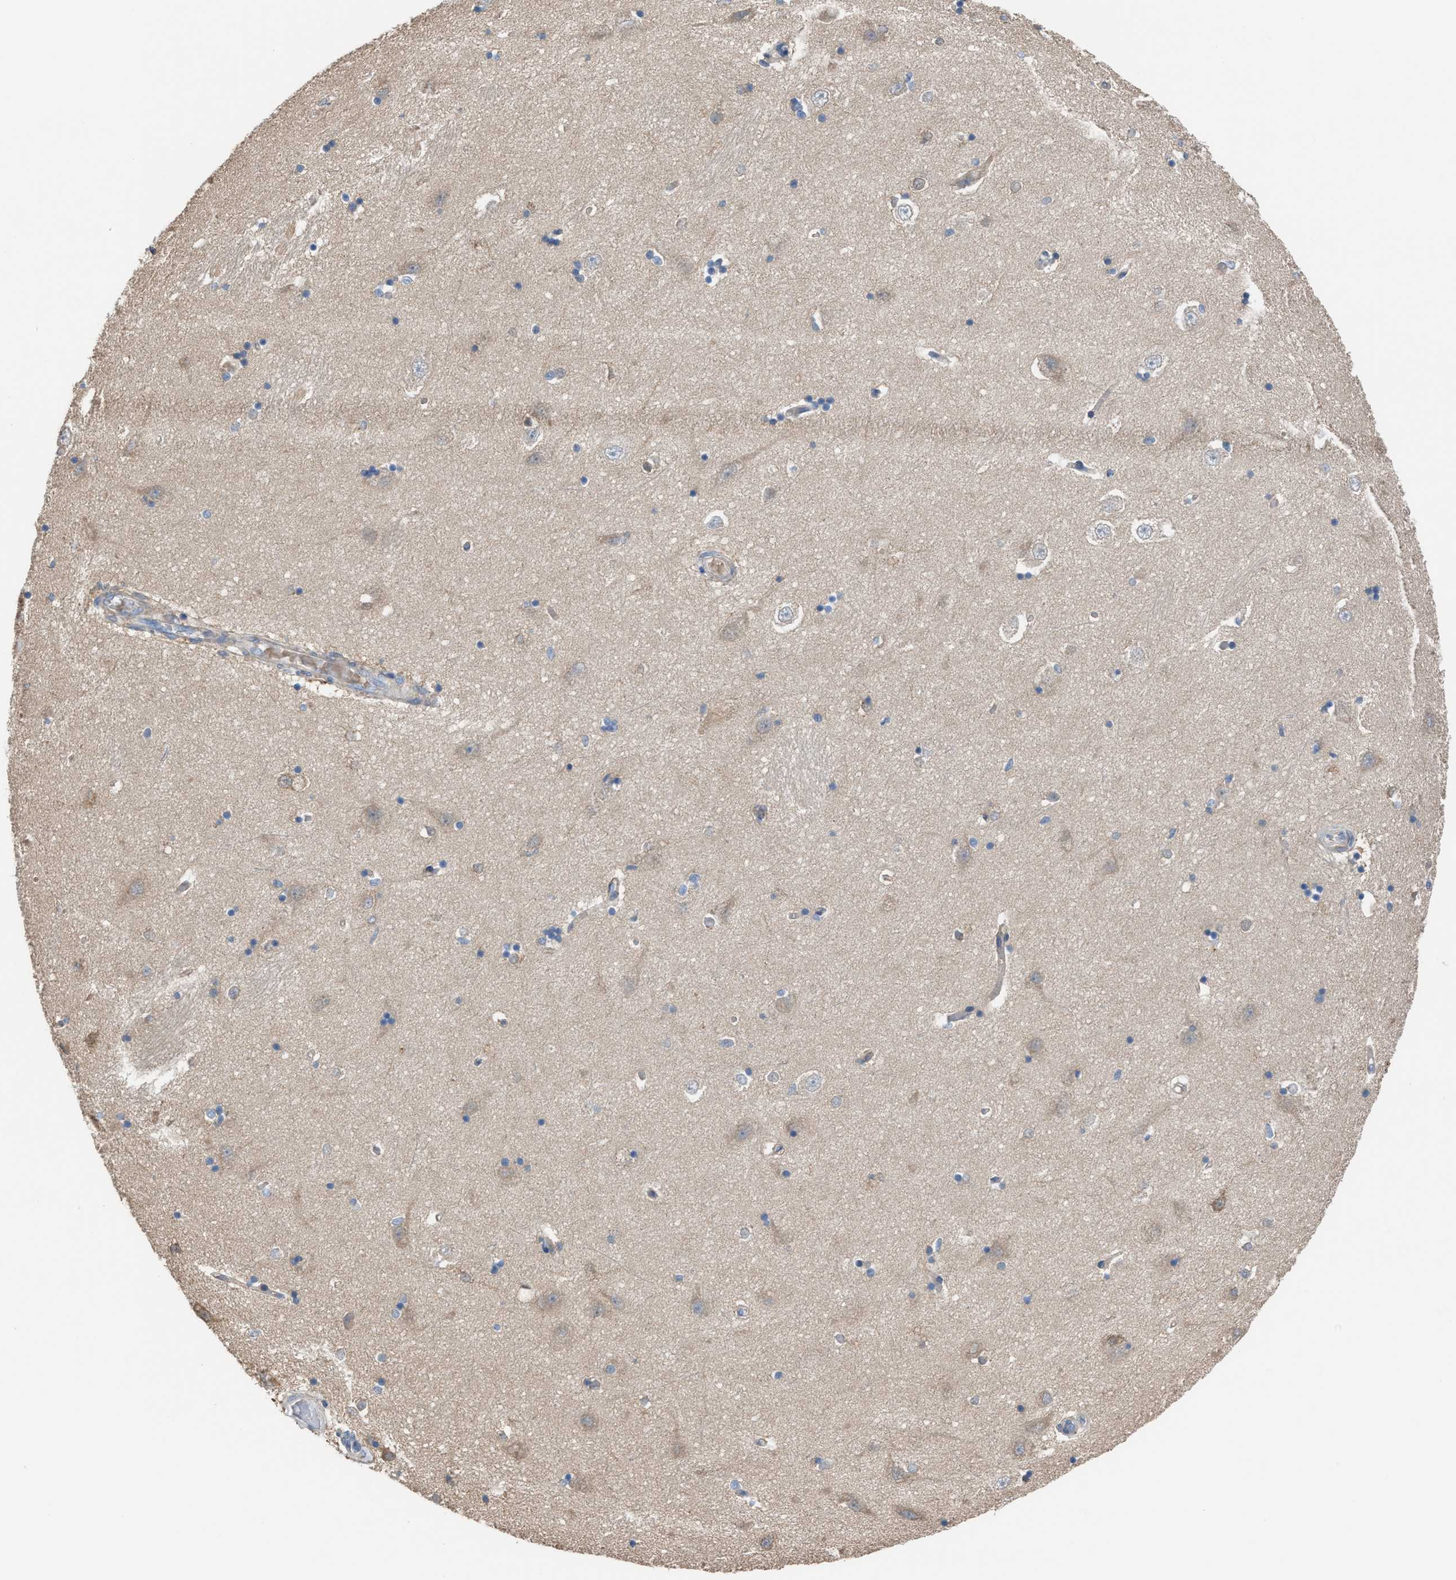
{"staining": {"intensity": "weak", "quantity": "<25%", "location": "cytoplasmic/membranous"}, "tissue": "hippocampus", "cell_type": "Glial cells", "image_type": "normal", "snomed": [{"axis": "morphology", "description": "Normal tissue, NOS"}, {"axis": "topography", "description": "Hippocampus"}], "caption": "IHC of benign human hippocampus reveals no positivity in glial cells. The staining was performed using DAB to visualize the protein expression in brown, while the nuclei were stained in blue with hematoxylin (Magnification: 20x).", "gene": "NQO2", "patient": {"sex": "male", "age": 45}}